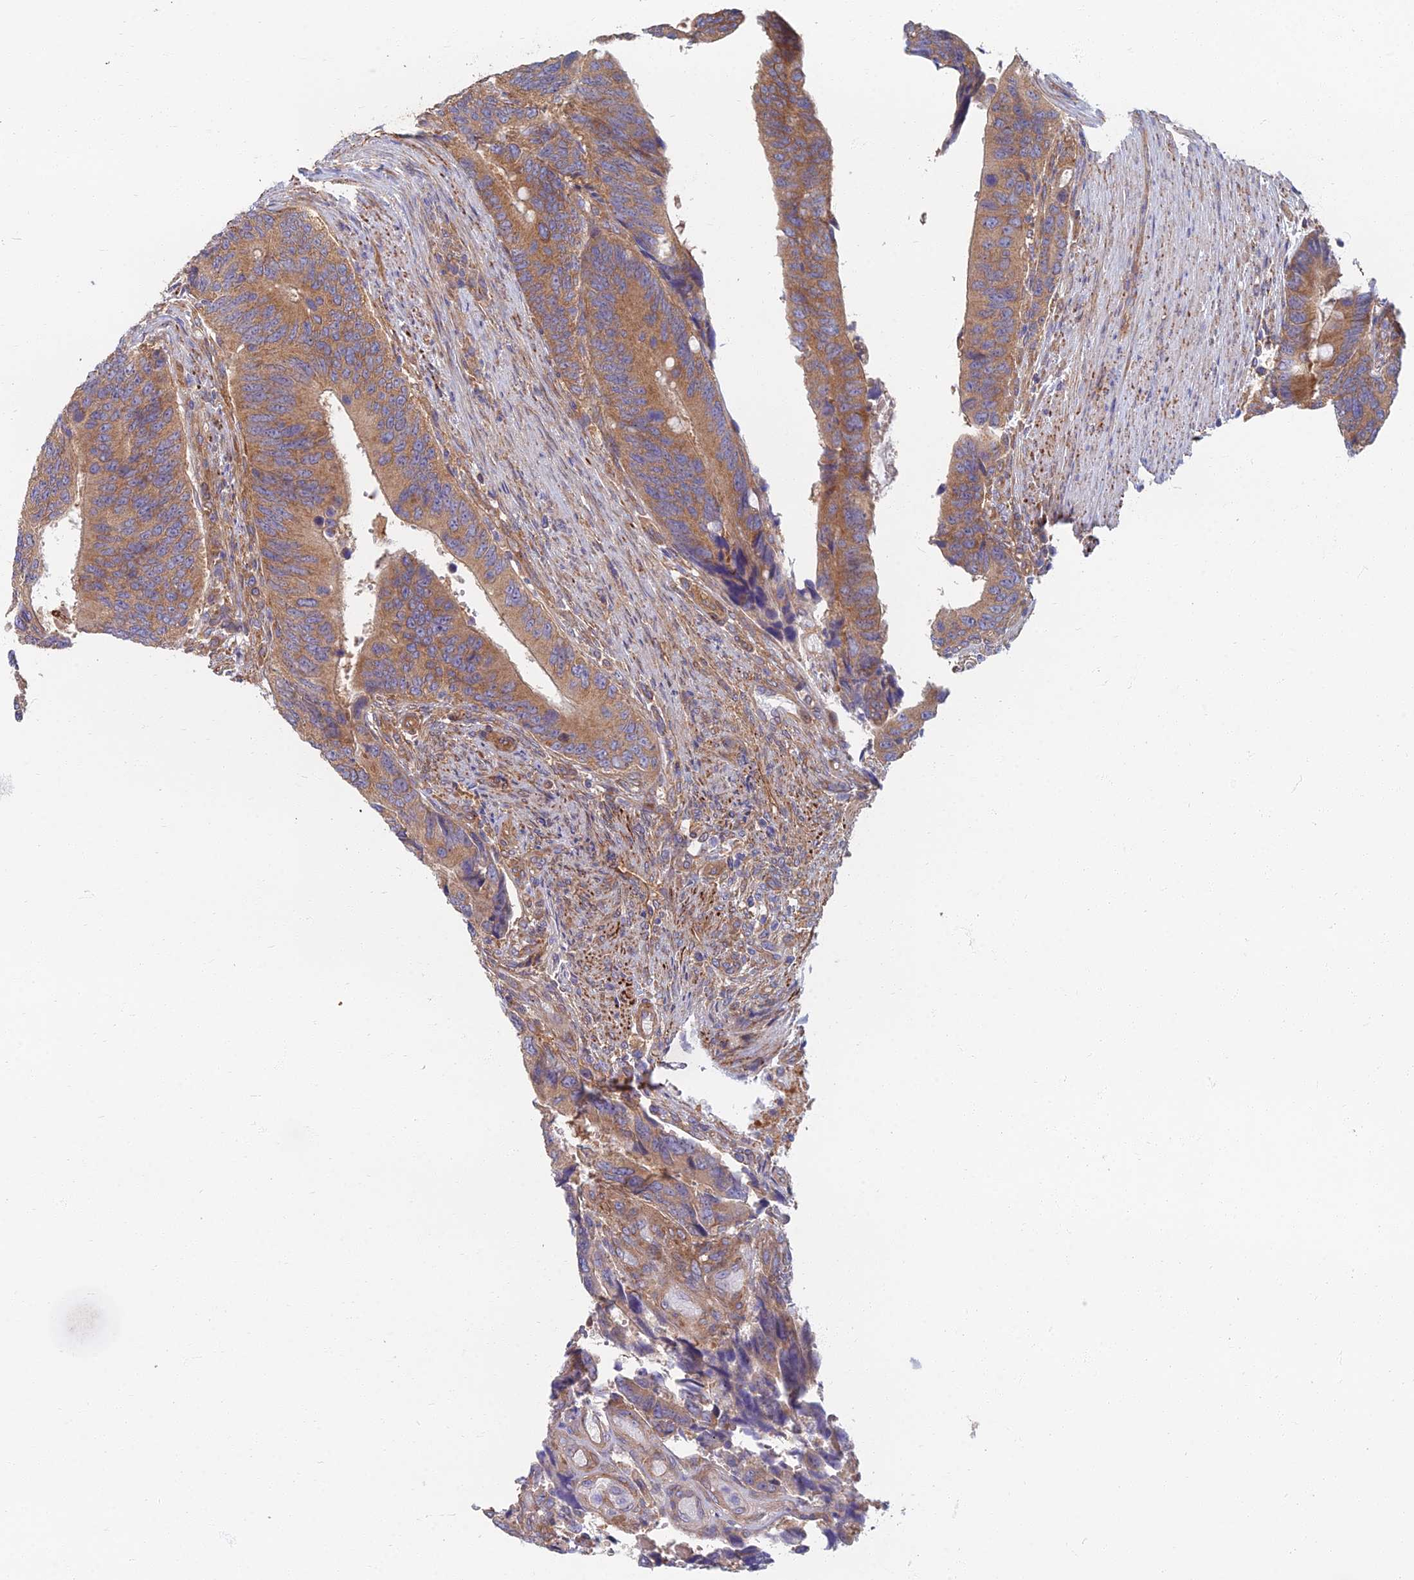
{"staining": {"intensity": "moderate", "quantity": ">75%", "location": "cytoplasmic/membranous"}, "tissue": "colorectal cancer", "cell_type": "Tumor cells", "image_type": "cancer", "snomed": [{"axis": "morphology", "description": "Adenocarcinoma, NOS"}, {"axis": "topography", "description": "Colon"}], "caption": "A brown stain shows moderate cytoplasmic/membranous expression of a protein in adenocarcinoma (colorectal) tumor cells.", "gene": "RBSN", "patient": {"sex": "male", "age": 87}}